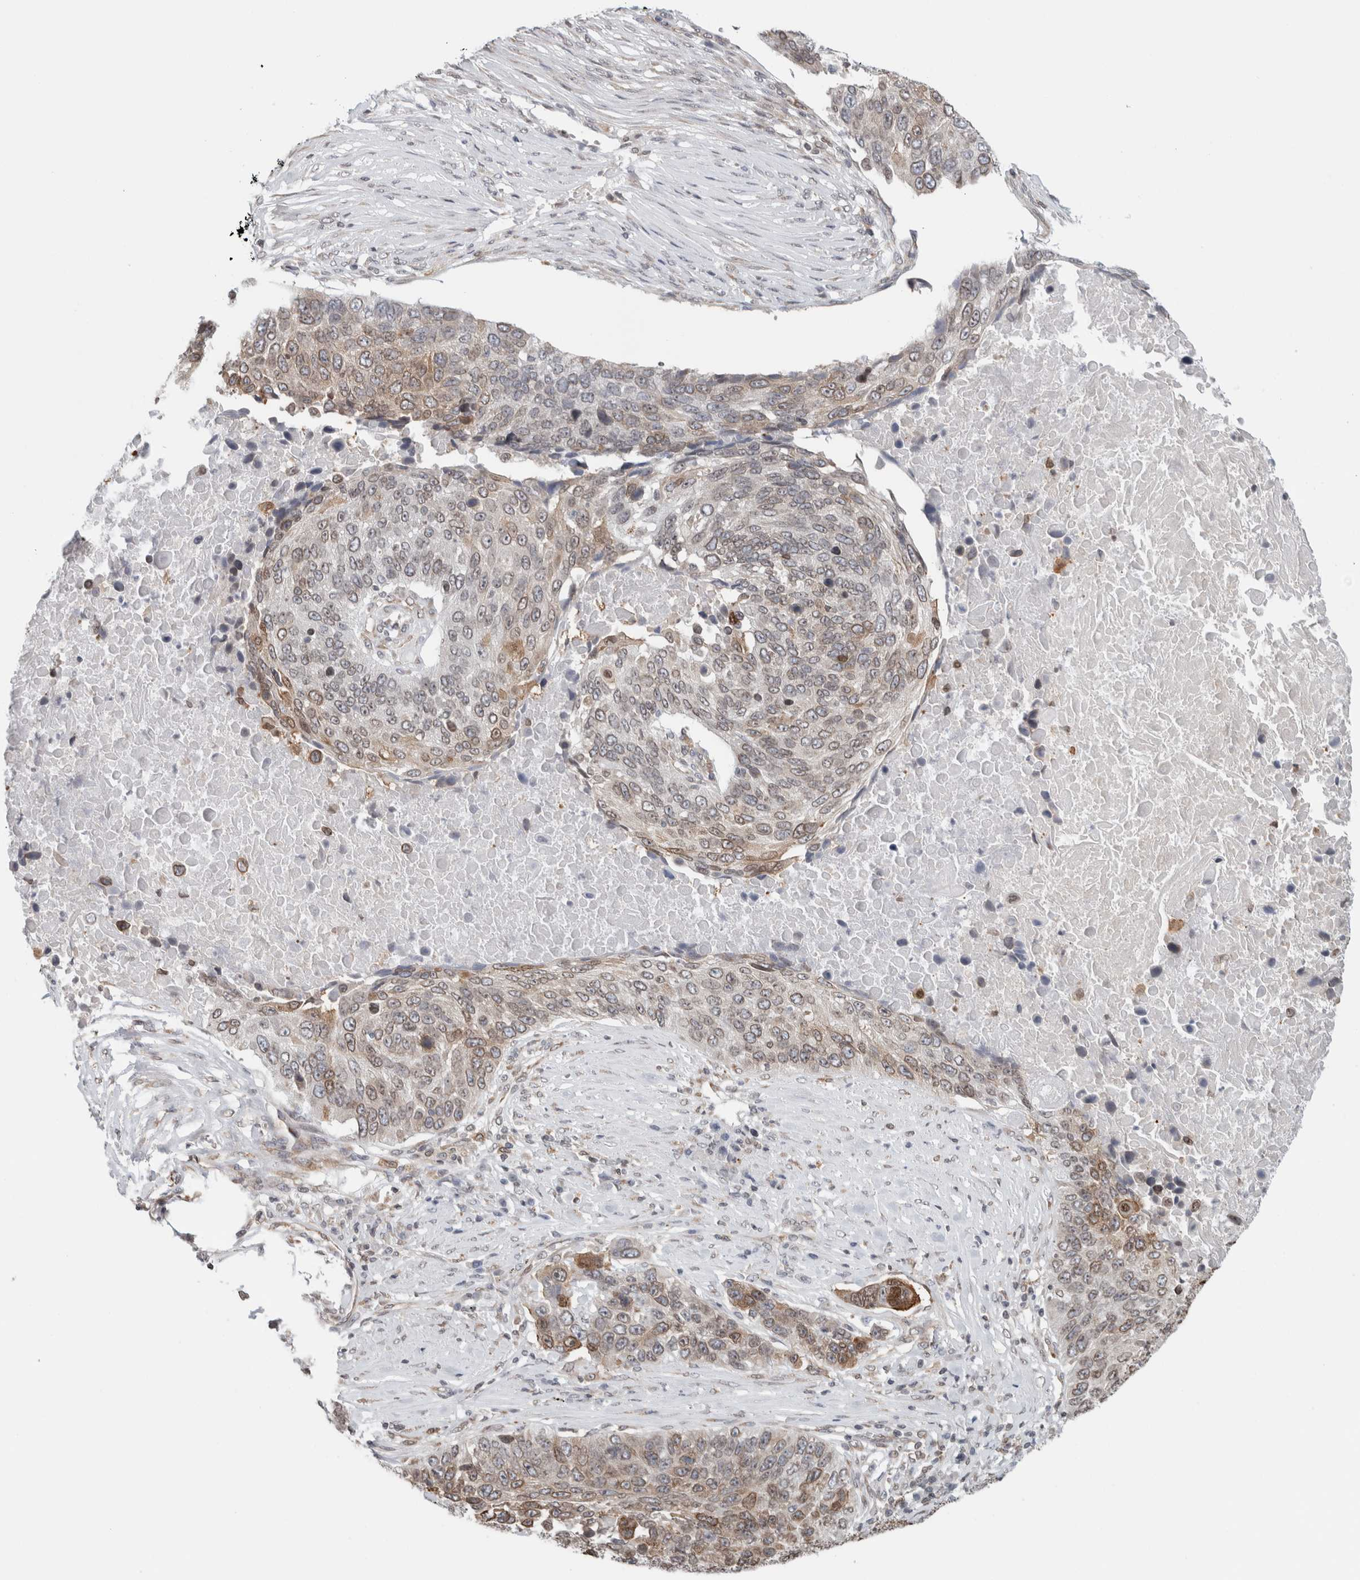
{"staining": {"intensity": "weak", "quantity": ">75%", "location": "cytoplasmic/membranous,nuclear"}, "tissue": "lung cancer", "cell_type": "Tumor cells", "image_type": "cancer", "snomed": [{"axis": "morphology", "description": "Squamous cell carcinoma, NOS"}, {"axis": "topography", "description": "Lung"}], "caption": "IHC histopathology image of human squamous cell carcinoma (lung) stained for a protein (brown), which demonstrates low levels of weak cytoplasmic/membranous and nuclear expression in about >75% of tumor cells.", "gene": "RBMX2", "patient": {"sex": "male", "age": 66}}